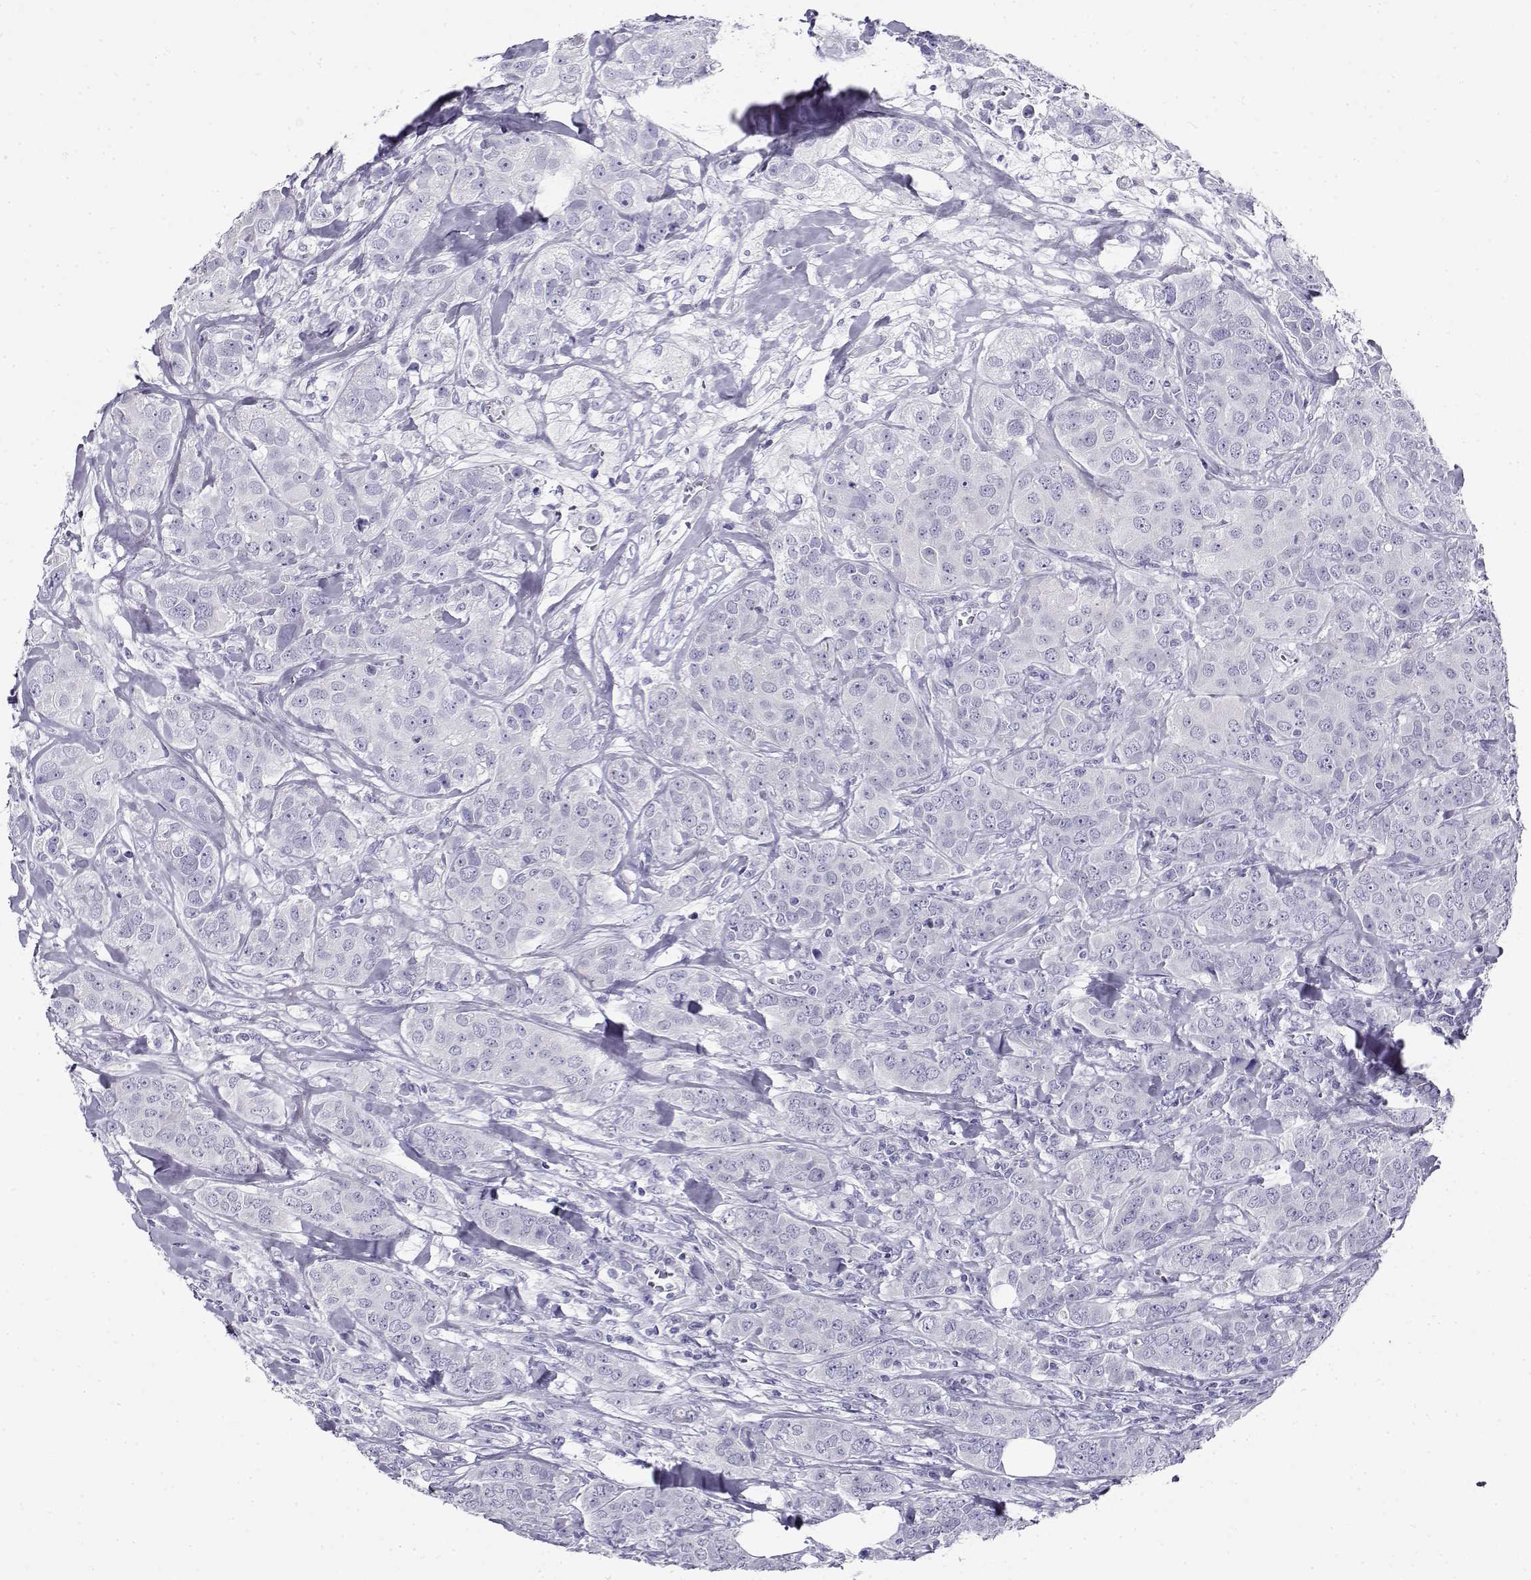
{"staining": {"intensity": "negative", "quantity": "none", "location": "none"}, "tissue": "breast cancer", "cell_type": "Tumor cells", "image_type": "cancer", "snomed": [{"axis": "morphology", "description": "Duct carcinoma"}, {"axis": "topography", "description": "Breast"}], "caption": "An immunohistochemistry image of breast cancer is shown. There is no staining in tumor cells of breast cancer. (Brightfield microscopy of DAB IHC at high magnification).", "gene": "CABS1", "patient": {"sex": "female", "age": 43}}